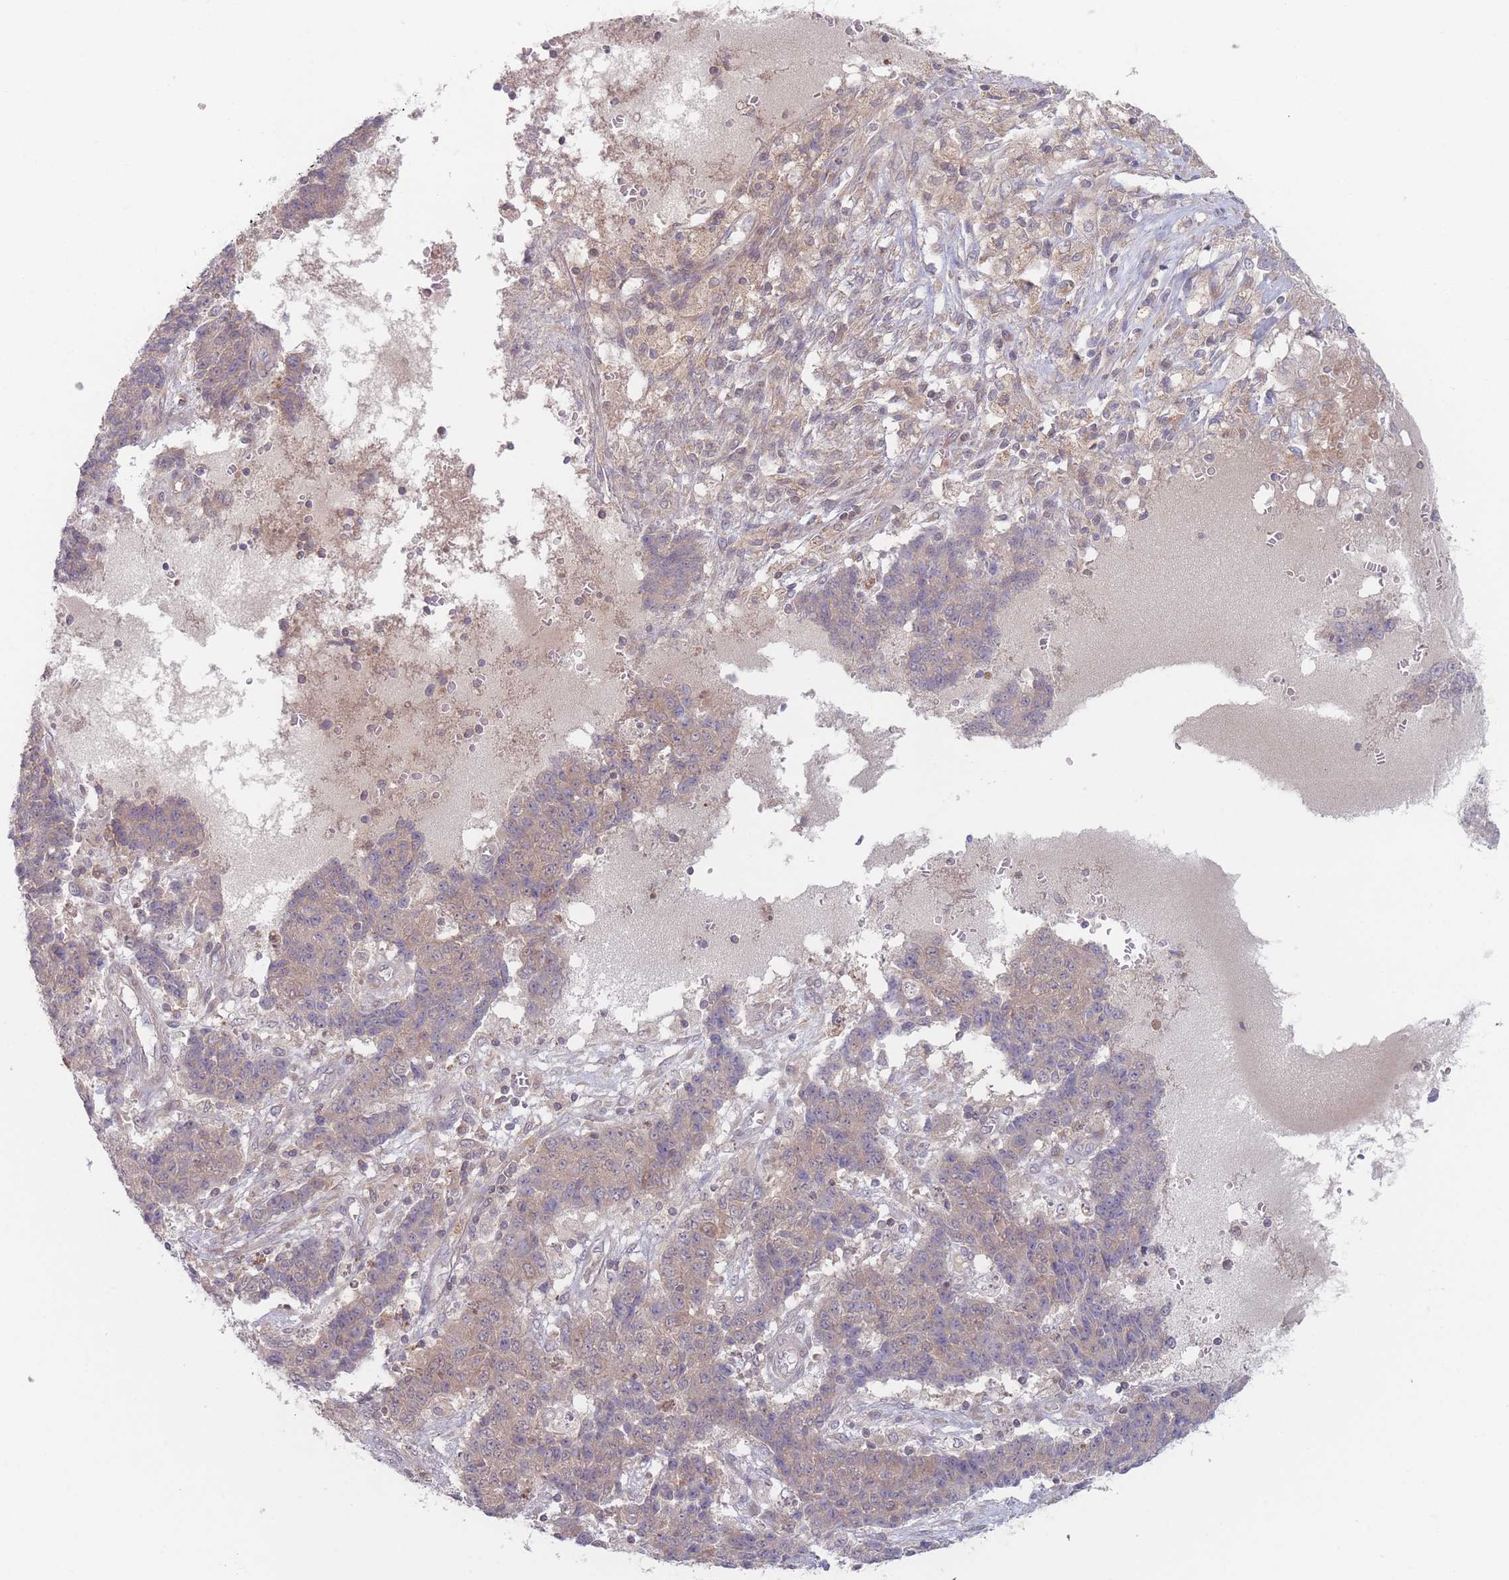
{"staining": {"intensity": "weak", "quantity": "<25%", "location": "cytoplasmic/membranous"}, "tissue": "ovarian cancer", "cell_type": "Tumor cells", "image_type": "cancer", "snomed": [{"axis": "morphology", "description": "Carcinoma, endometroid"}, {"axis": "topography", "description": "Ovary"}], "caption": "Human endometroid carcinoma (ovarian) stained for a protein using immunohistochemistry (IHC) reveals no positivity in tumor cells.", "gene": "PPM1A", "patient": {"sex": "female", "age": 42}}